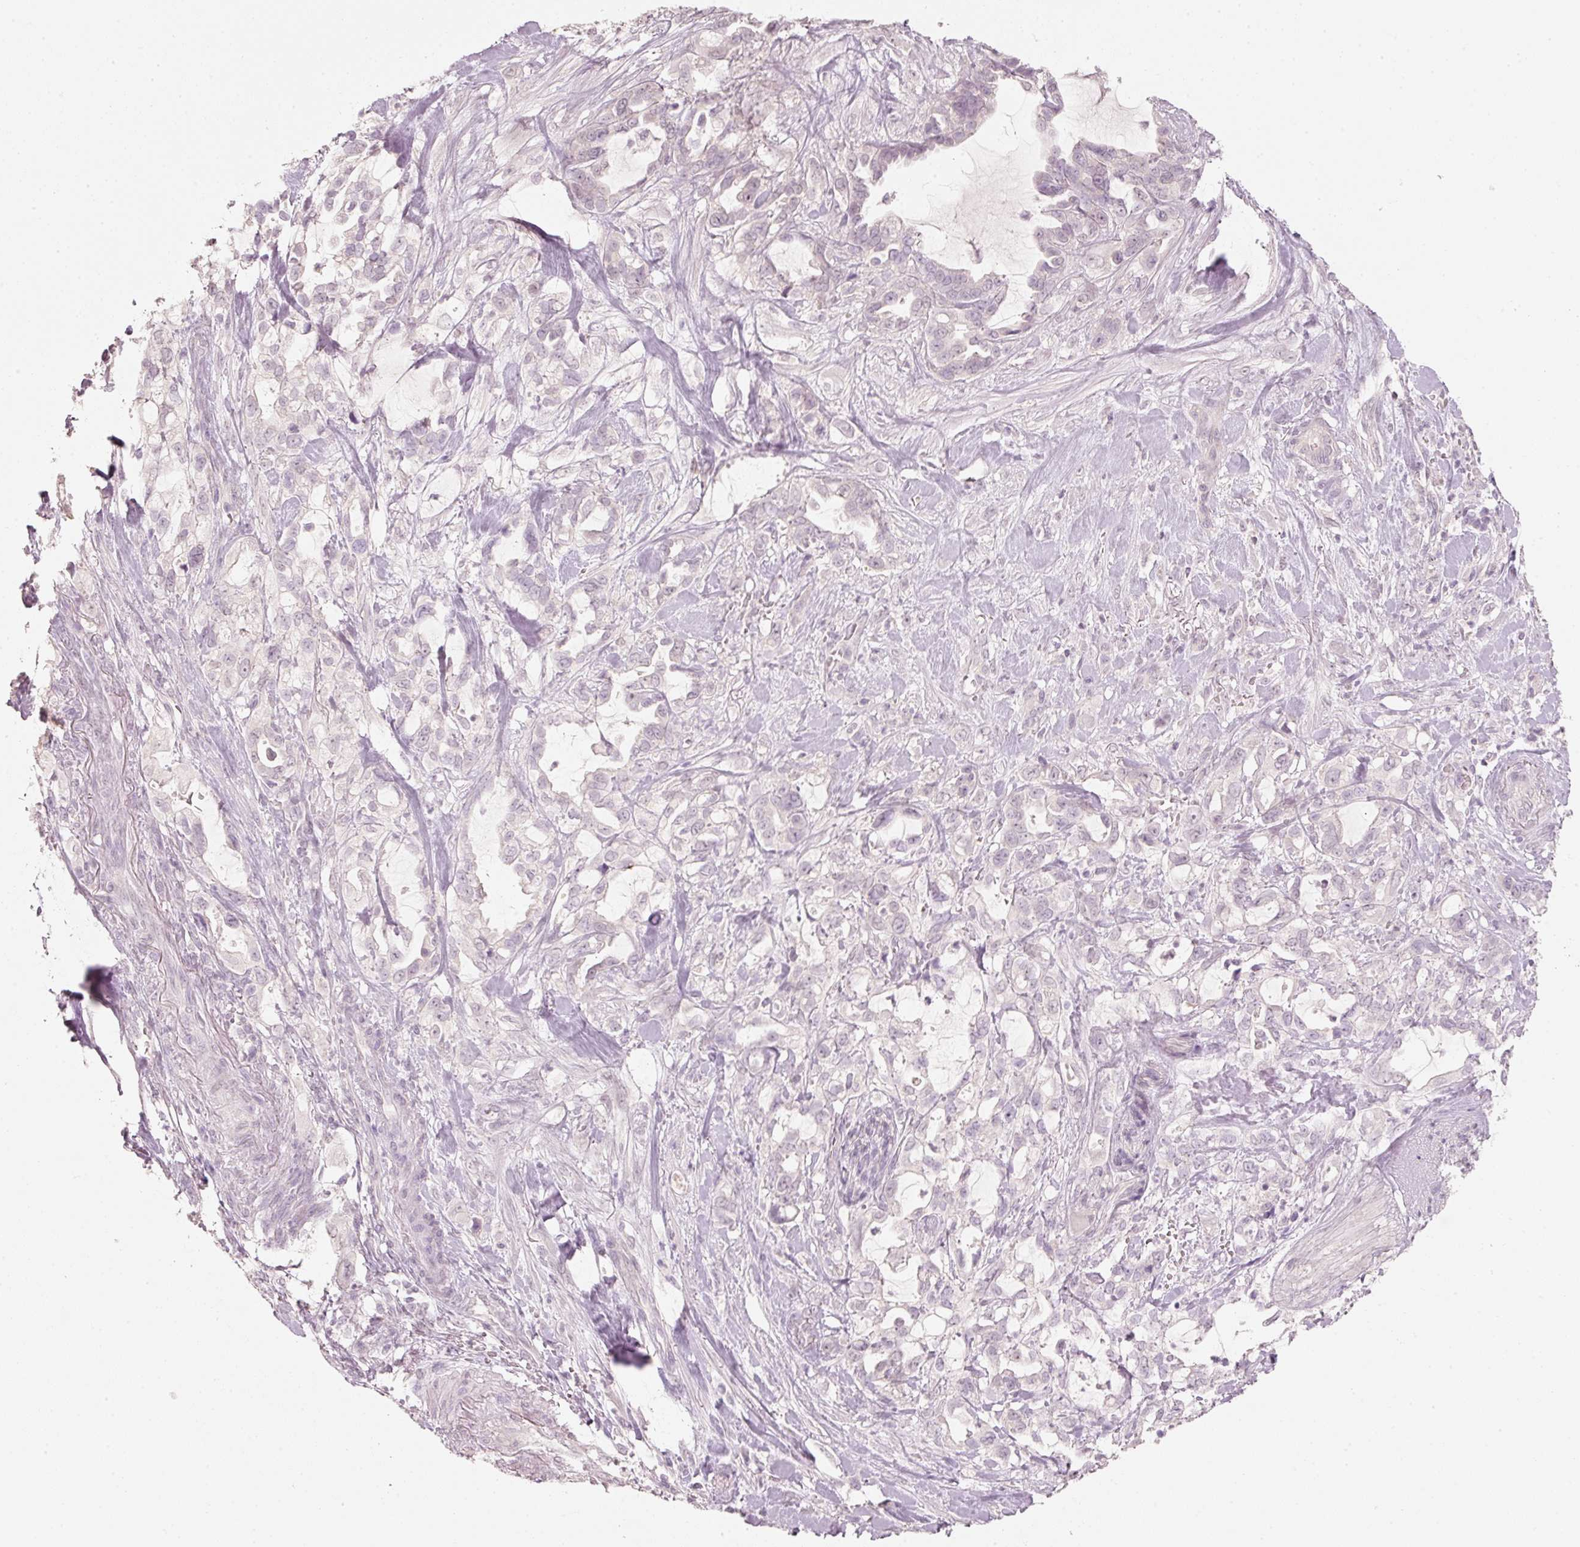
{"staining": {"intensity": "negative", "quantity": "none", "location": "none"}, "tissue": "pancreatic cancer", "cell_type": "Tumor cells", "image_type": "cancer", "snomed": [{"axis": "morphology", "description": "Adenocarcinoma, NOS"}, {"axis": "topography", "description": "Pancreas"}], "caption": "This is an immunohistochemistry histopathology image of pancreatic cancer (adenocarcinoma). There is no expression in tumor cells.", "gene": "STEAP1", "patient": {"sex": "female", "age": 61}}